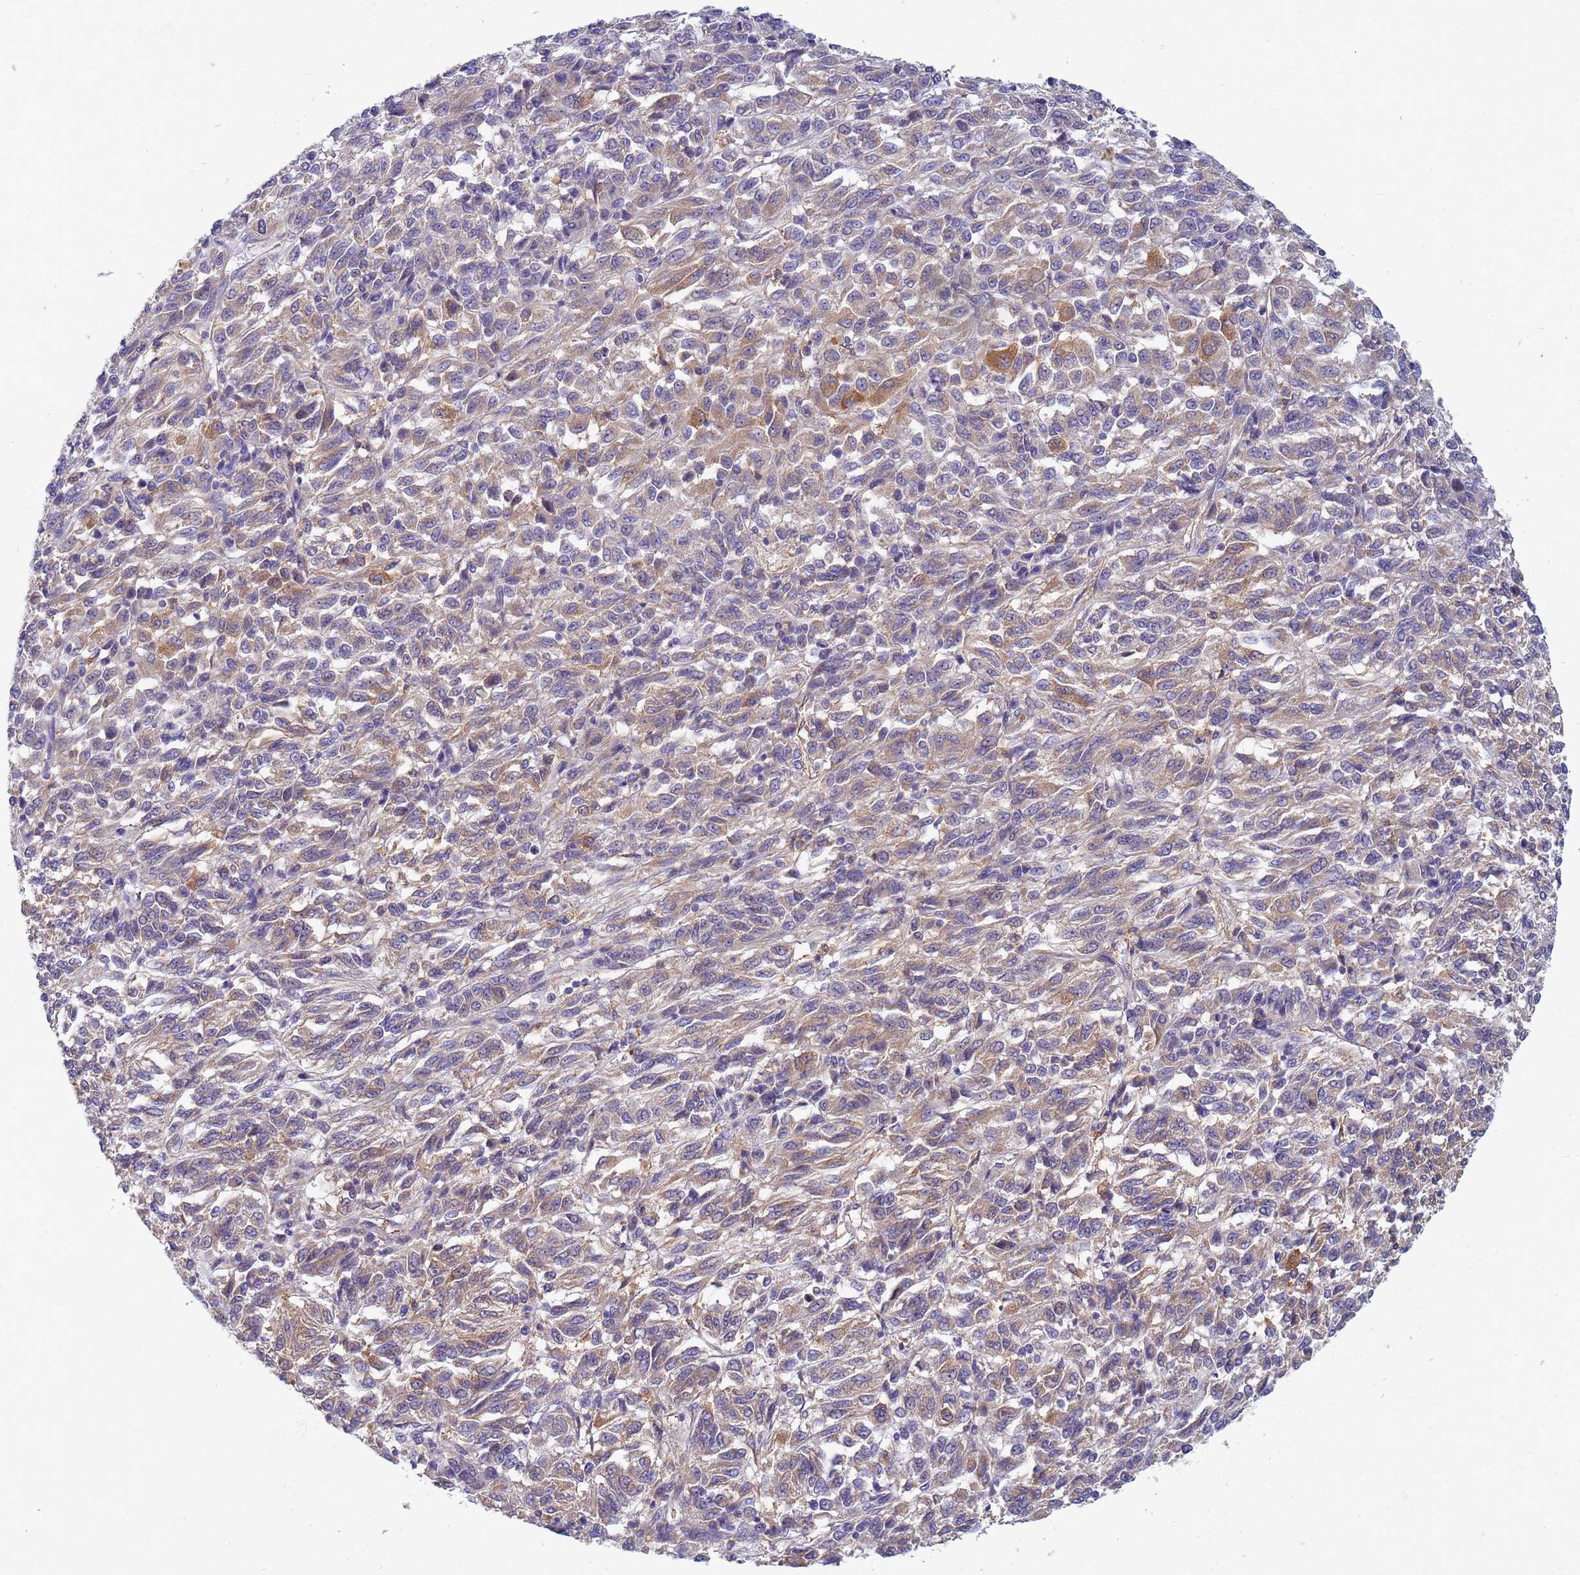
{"staining": {"intensity": "weak", "quantity": ">75%", "location": "cytoplasmic/membranous"}, "tissue": "melanoma", "cell_type": "Tumor cells", "image_type": "cancer", "snomed": [{"axis": "morphology", "description": "Malignant melanoma, Metastatic site"}, {"axis": "topography", "description": "Lung"}], "caption": "DAB (3,3'-diaminobenzidine) immunohistochemical staining of human malignant melanoma (metastatic site) exhibits weak cytoplasmic/membranous protein positivity in approximately >75% of tumor cells.", "gene": "EEA1", "patient": {"sex": "male", "age": 64}}